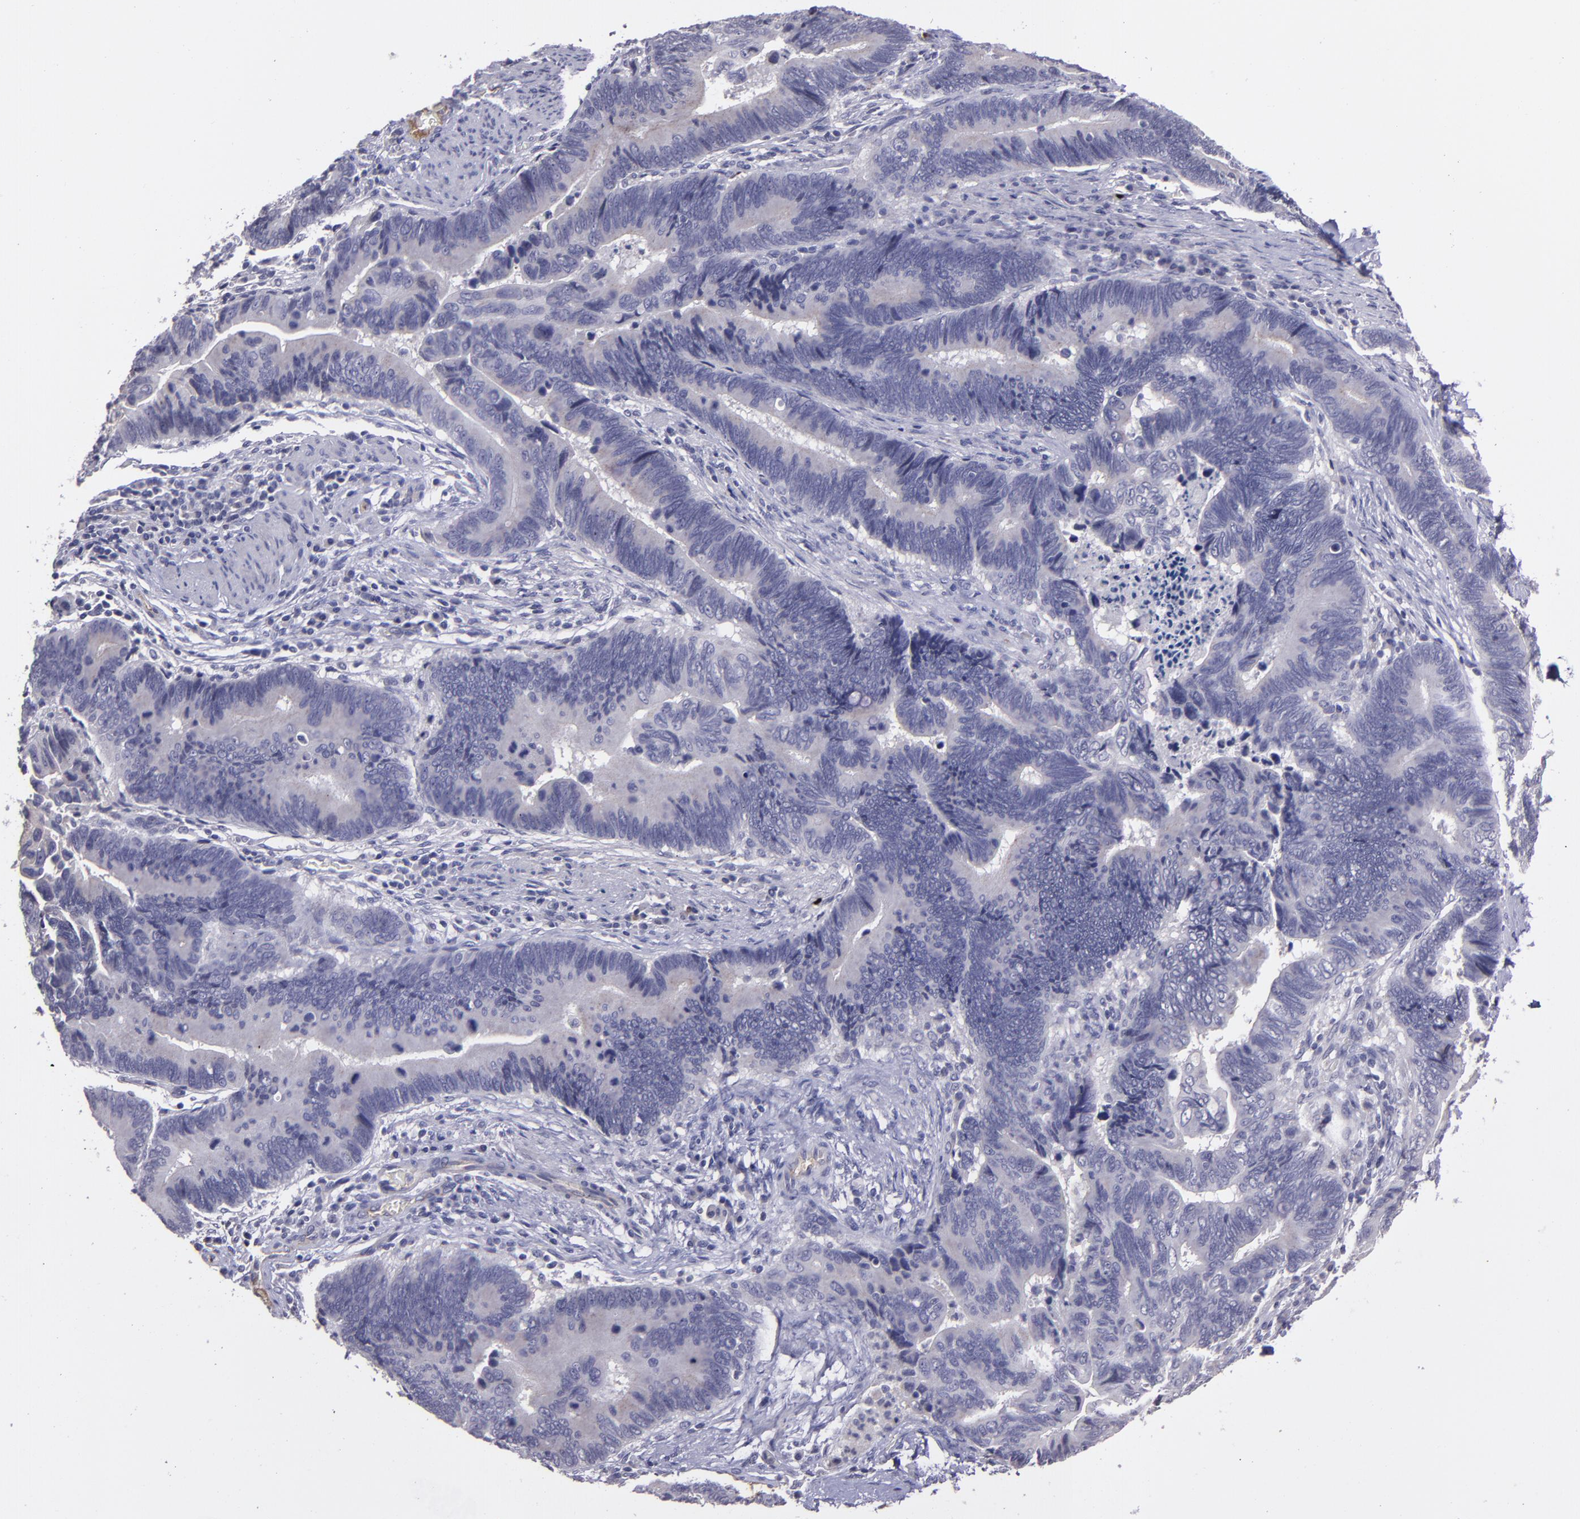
{"staining": {"intensity": "negative", "quantity": "none", "location": "none"}, "tissue": "pancreatic cancer", "cell_type": "Tumor cells", "image_type": "cancer", "snomed": [{"axis": "morphology", "description": "Adenocarcinoma, NOS"}, {"axis": "topography", "description": "Pancreas"}], "caption": "Immunohistochemistry of human pancreatic cancer demonstrates no expression in tumor cells.", "gene": "MASP1", "patient": {"sex": "female", "age": 70}}